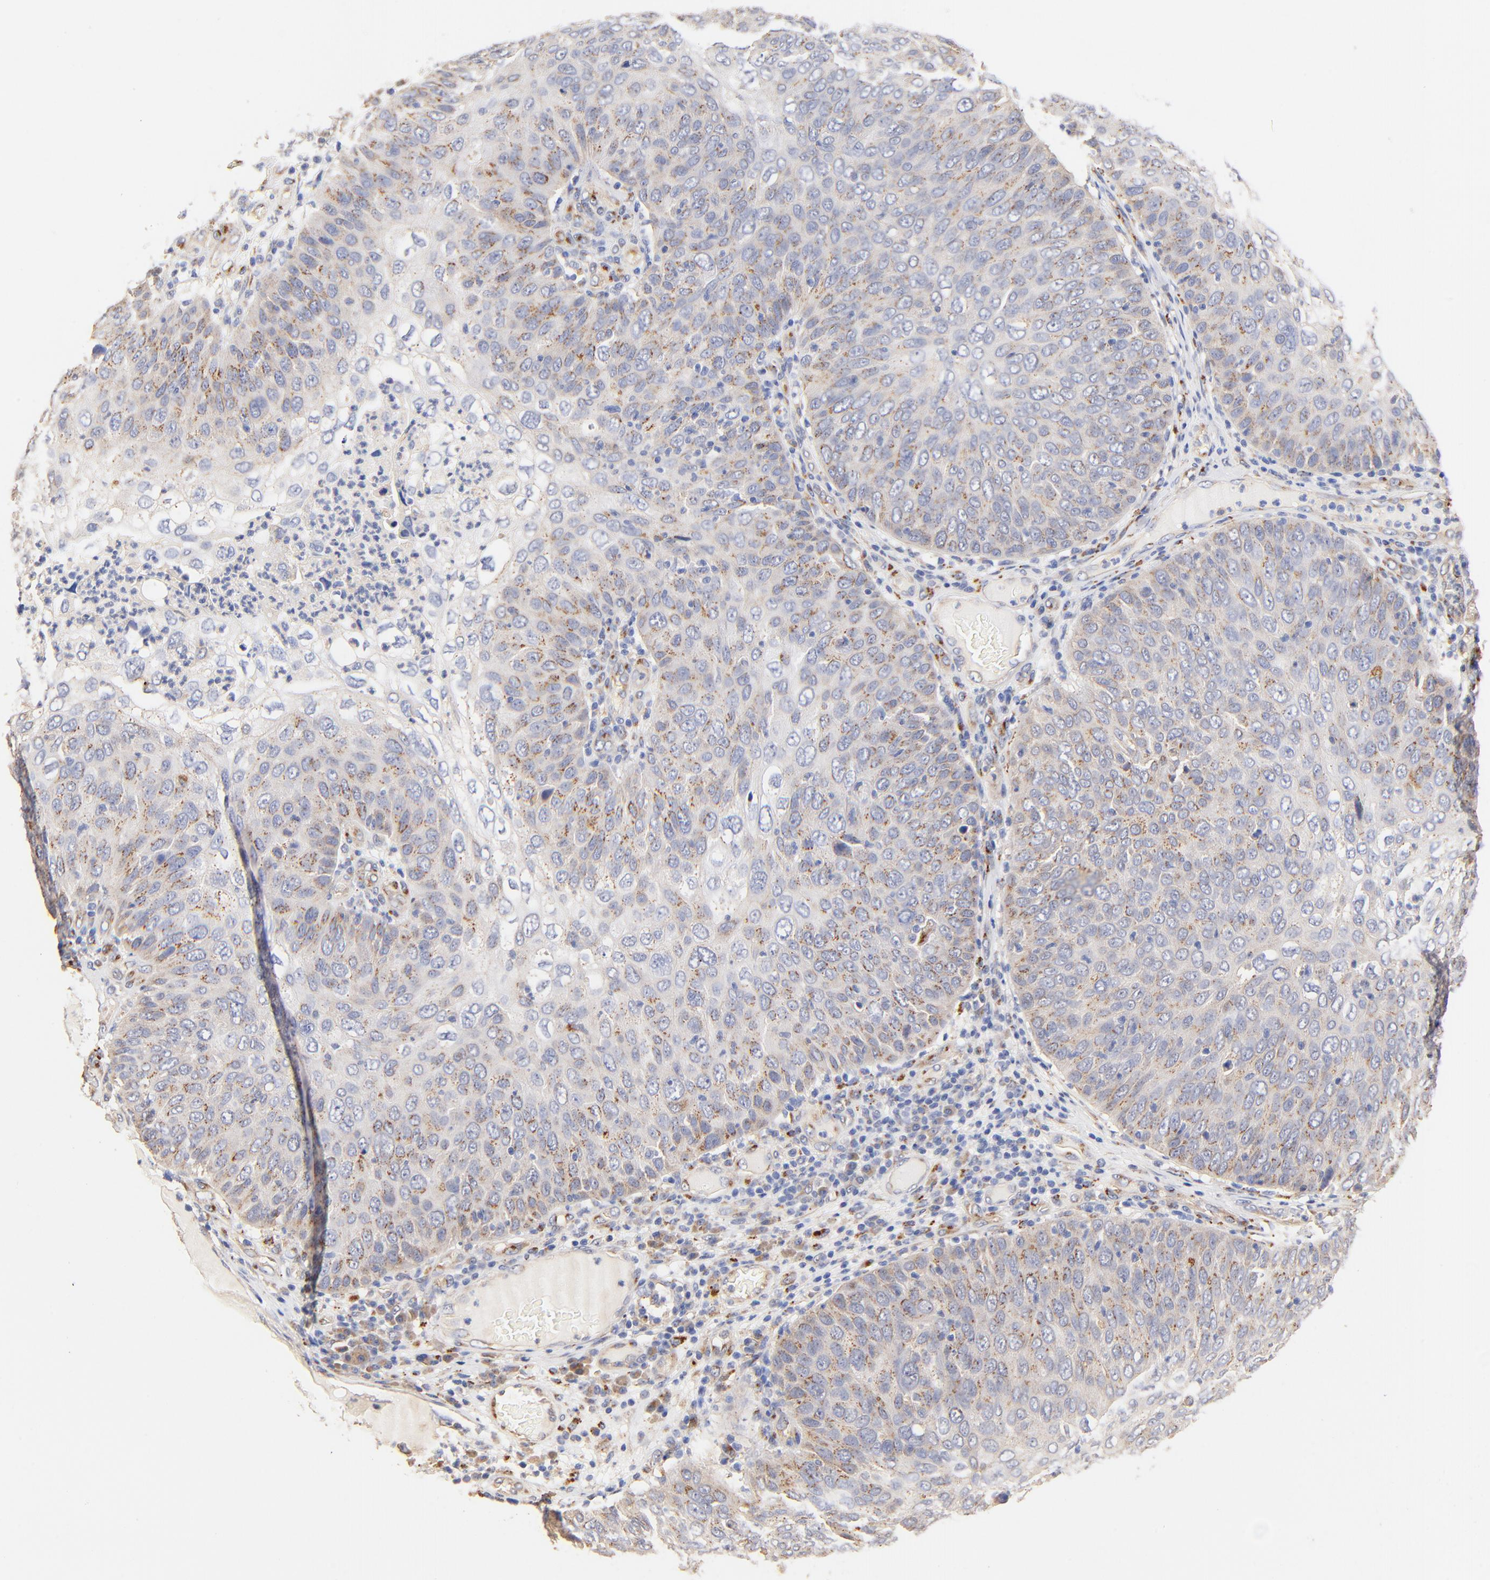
{"staining": {"intensity": "weak", "quantity": "25%-75%", "location": "cytoplasmic/membranous"}, "tissue": "skin cancer", "cell_type": "Tumor cells", "image_type": "cancer", "snomed": [{"axis": "morphology", "description": "Squamous cell carcinoma, NOS"}, {"axis": "topography", "description": "Skin"}], "caption": "IHC staining of skin squamous cell carcinoma, which shows low levels of weak cytoplasmic/membranous expression in approximately 25%-75% of tumor cells indicating weak cytoplasmic/membranous protein expression. The staining was performed using DAB (brown) for protein detection and nuclei were counterstained in hematoxylin (blue).", "gene": "FMNL3", "patient": {"sex": "male", "age": 87}}